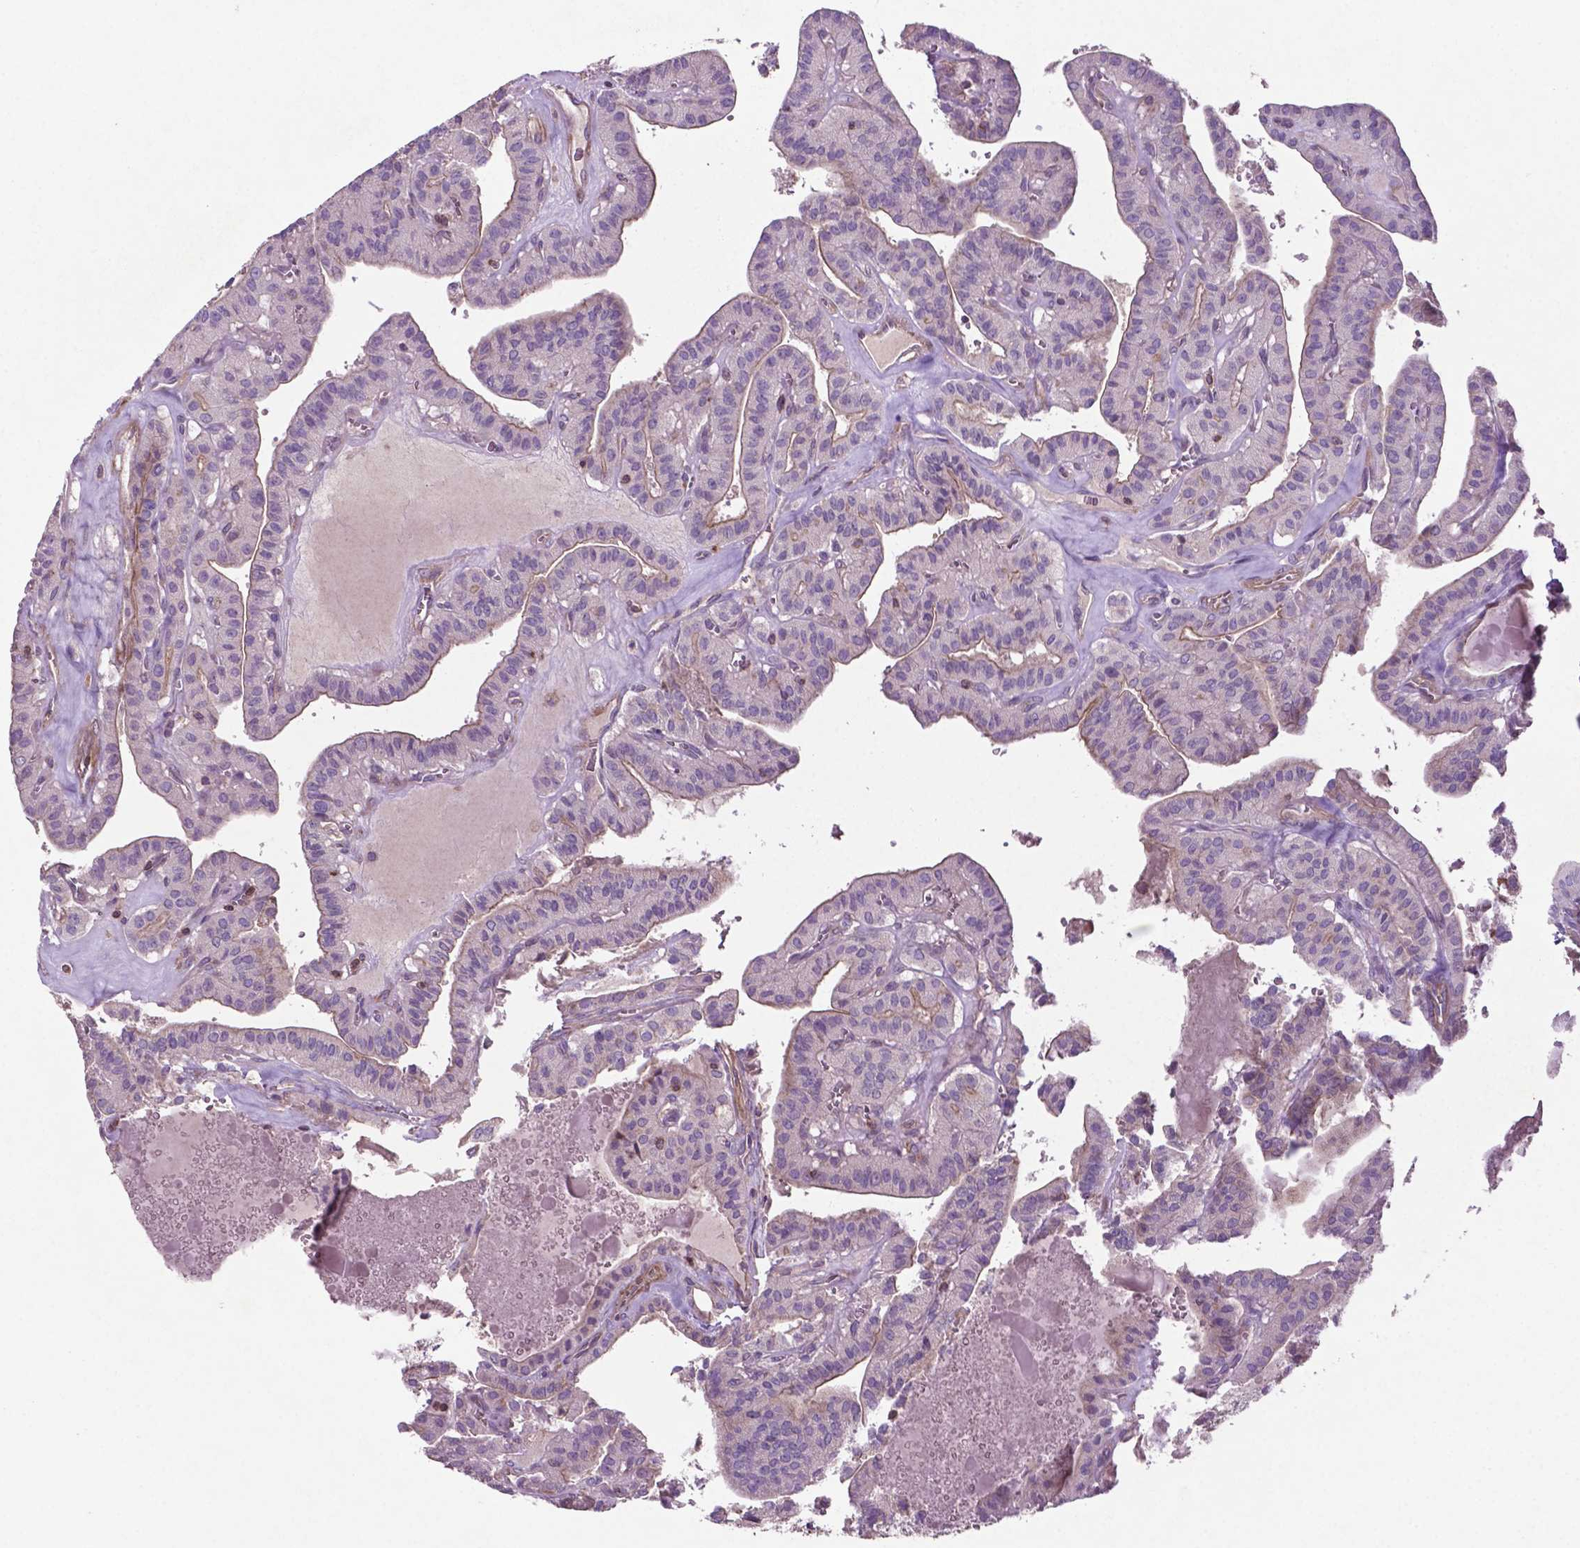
{"staining": {"intensity": "weak", "quantity": "<25%", "location": "cytoplasmic/membranous"}, "tissue": "thyroid cancer", "cell_type": "Tumor cells", "image_type": "cancer", "snomed": [{"axis": "morphology", "description": "Papillary adenocarcinoma, NOS"}, {"axis": "topography", "description": "Thyroid gland"}], "caption": "Papillary adenocarcinoma (thyroid) was stained to show a protein in brown. There is no significant positivity in tumor cells.", "gene": "BMP4", "patient": {"sex": "male", "age": 52}}